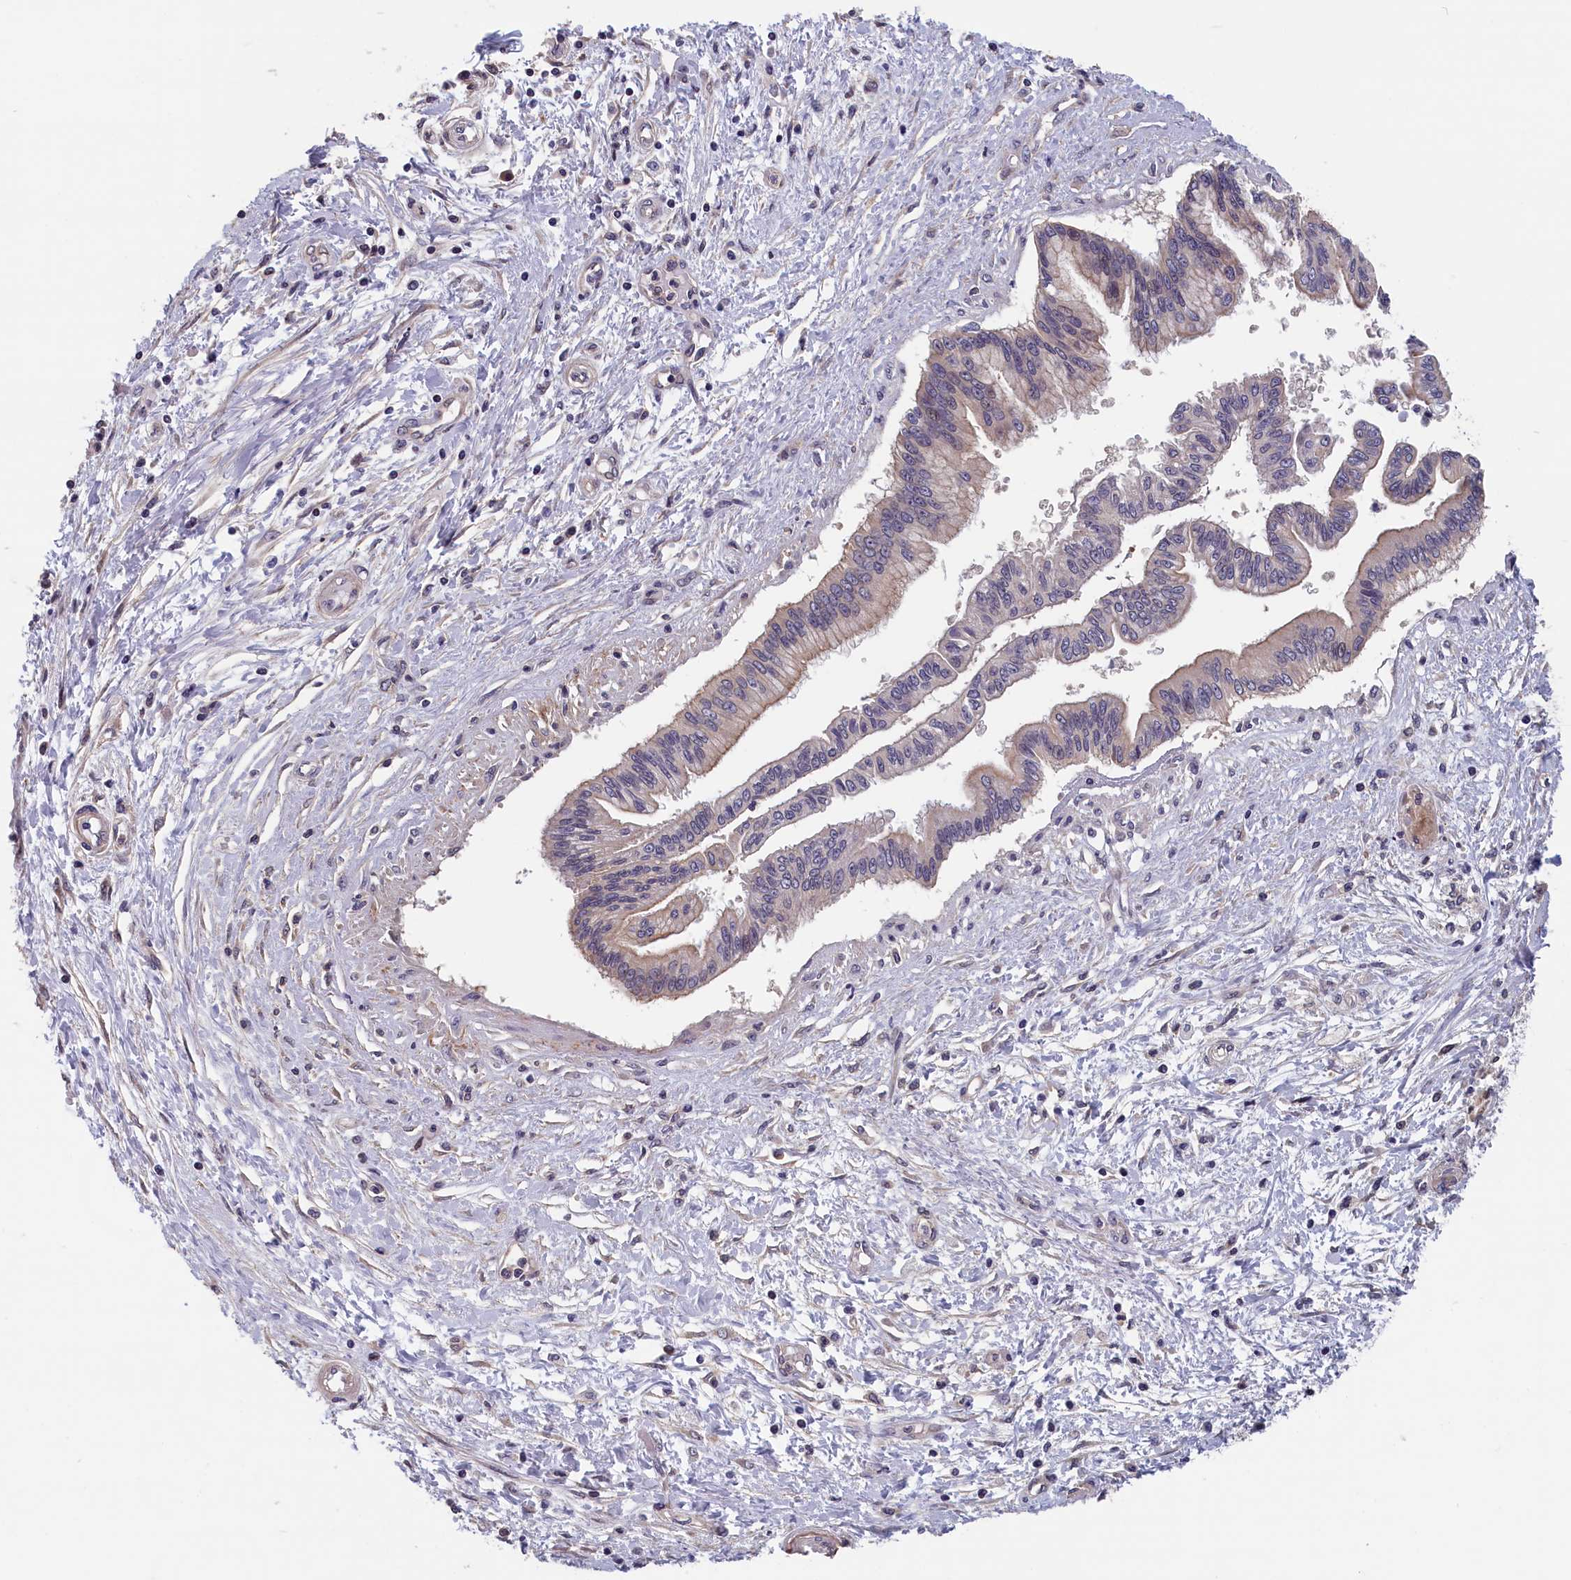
{"staining": {"intensity": "weak", "quantity": "<25%", "location": "cytoplasmic/membranous"}, "tissue": "pancreatic cancer", "cell_type": "Tumor cells", "image_type": "cancer", "snomed": [{"axis": "morphology", "description": "Adenocarcinoma, NOS"}, {"axis": "topography", "description": "Pancreas"}], "caption": "Tumor cells are negative for protein expression in human pancreatic adenocarcinoma.", "gene": "TMEM116", "patient": {"sex": "male", "age": 46}}